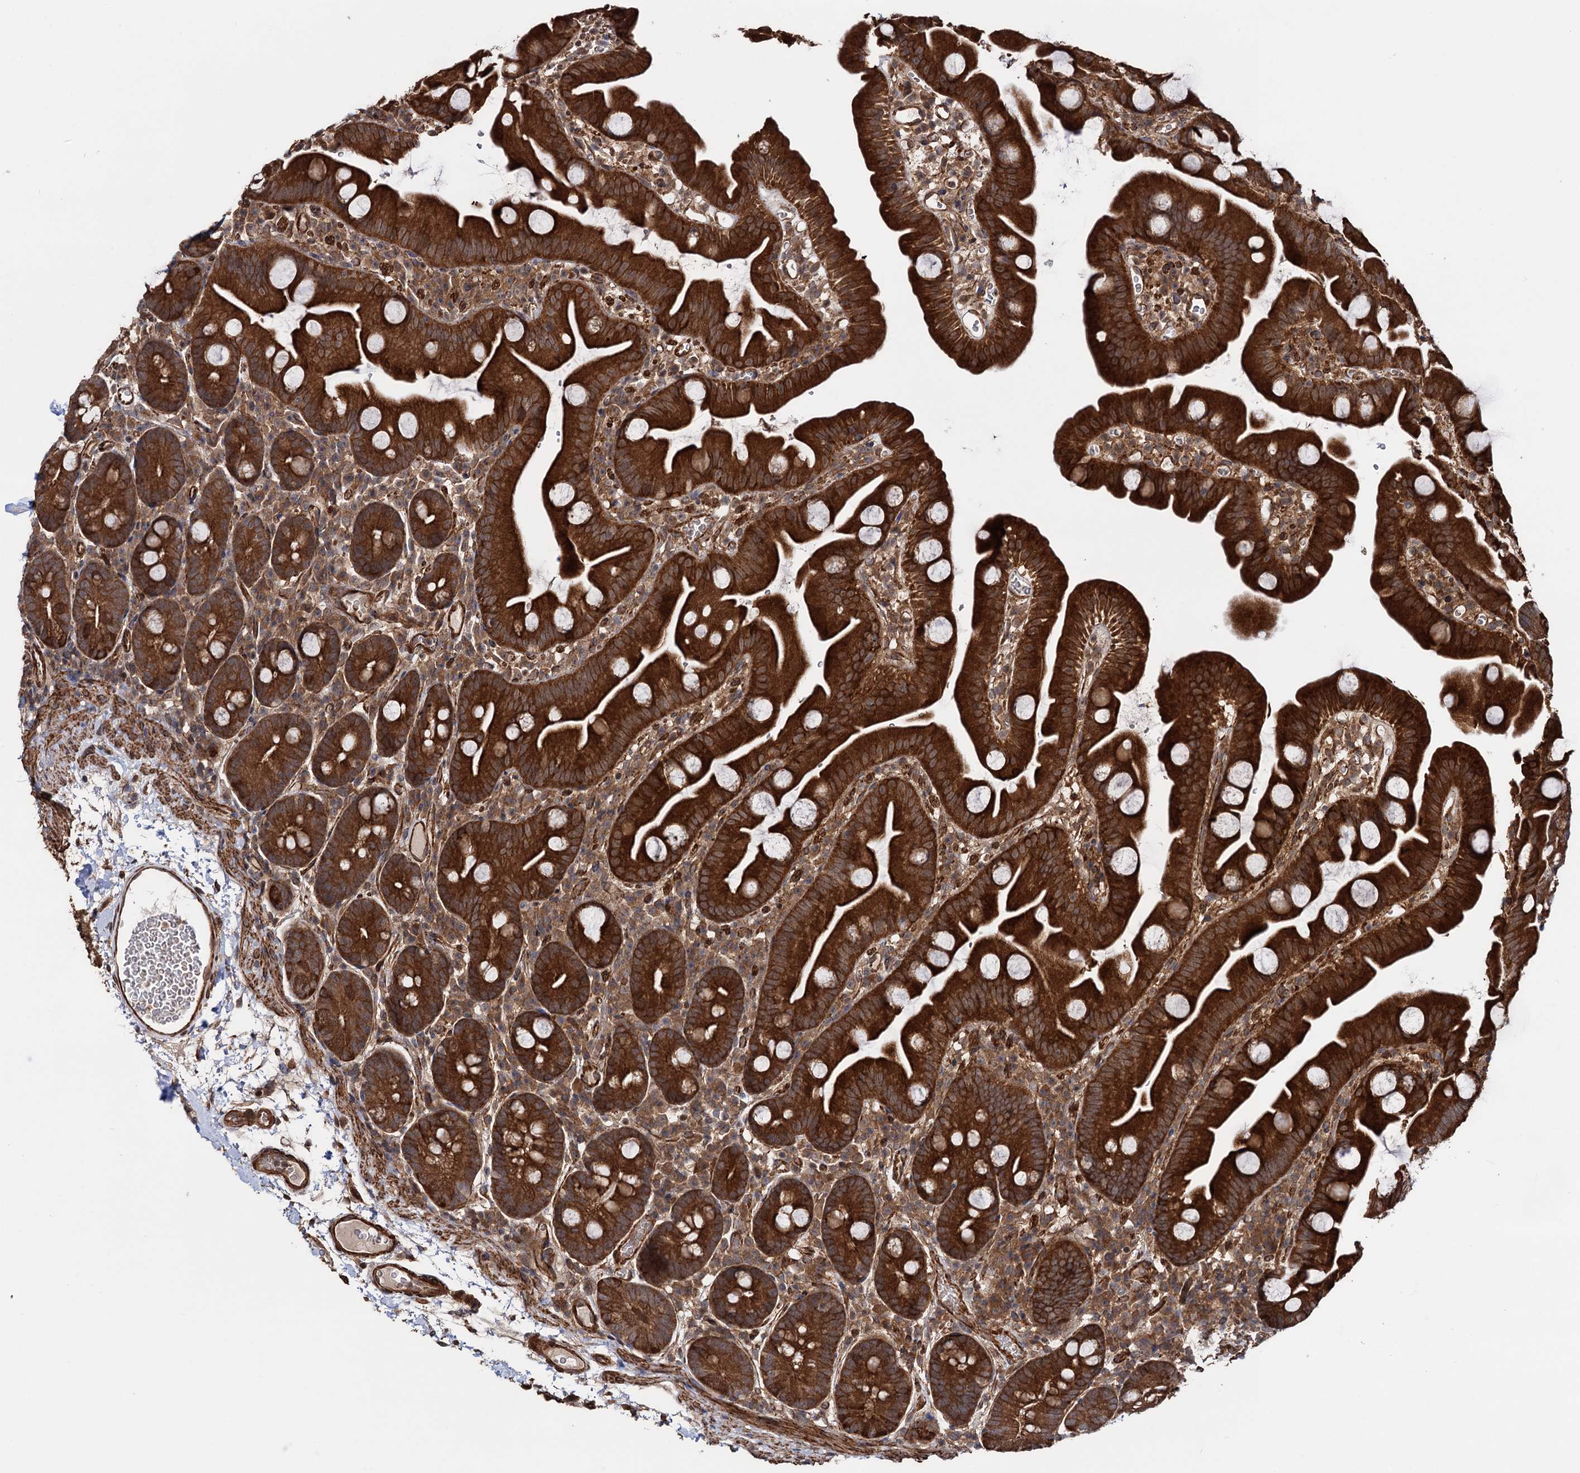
{"staining": {"intensity": "strong", "quantity": ">75%", "location": "cytoplasmic/membranous"}, "tissue": "small intestine", "cell_type": "Glandular cells", "image_type": "normal", "snomed": [{"axis": "morphology", "description": "Normal tissue, NOS"}, {"axis": "topography", "description": "Small intestine"}], "caption": "Human small intestine stained with a brown dye reveals strong cytoplasmic/membranous positive staining in about >75% of glandular cells.", "gene": "ATP8B4", "patient": {"sex": "female", "age": 68}}